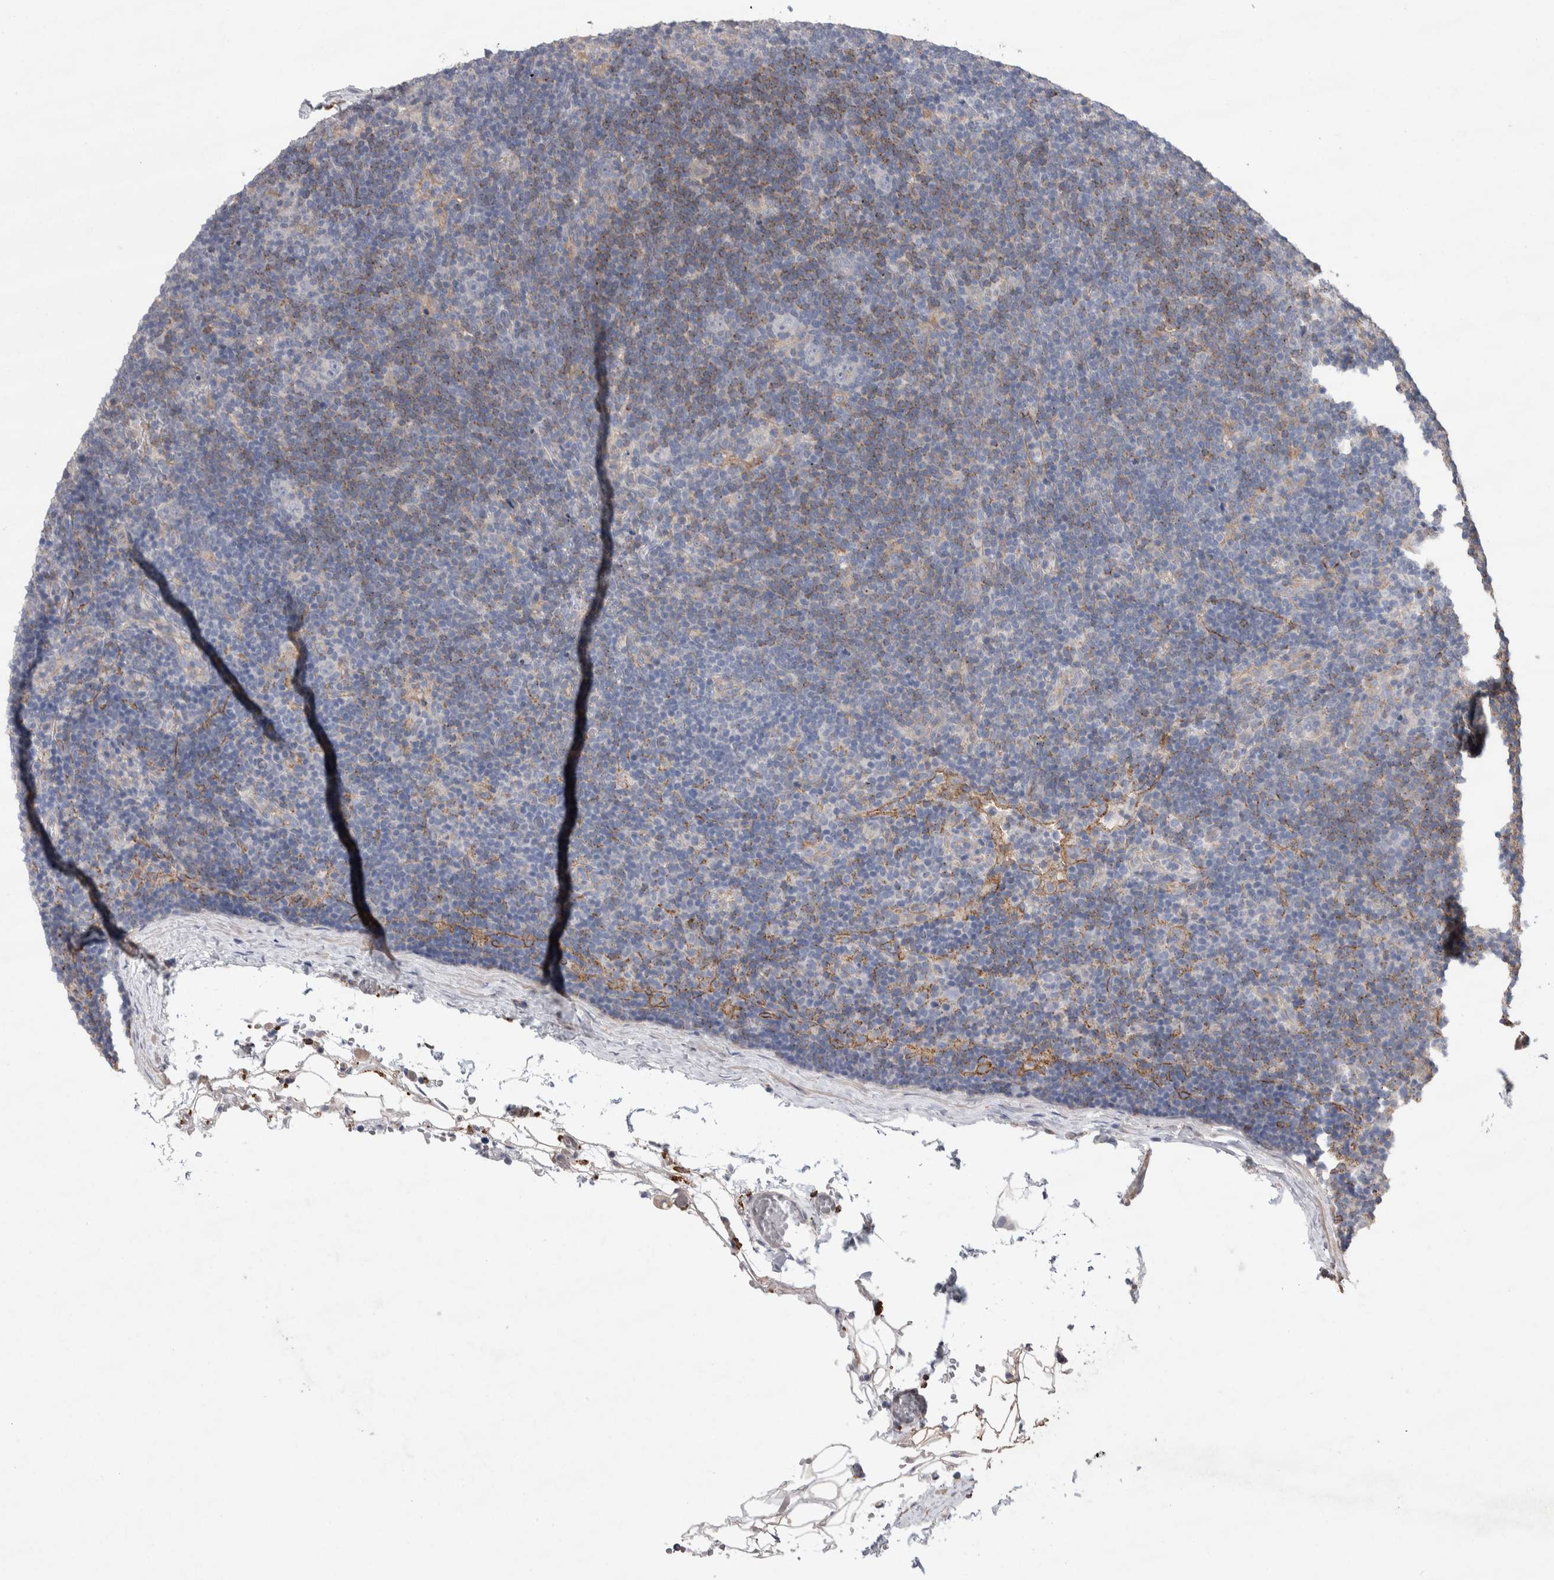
{"staining": {"intensity": "negative", "quantity": "none", "location": "none"}, "tissue": "lymphoma", "cell_type": "Tumor cells", "image_type": "cancer", "snomed": [{"axis": "morphology", "description": "Hodgkin's disease, NOS"}, {"axis": "topography", "description": "Lymph node"}], "caption": "This is an immunohistochemistry histopathology image of human Hodgkin's disease. There is no staining in tumor cells.", "gene": "GCNA", "patient": {"sex": "female", "age": 57}}